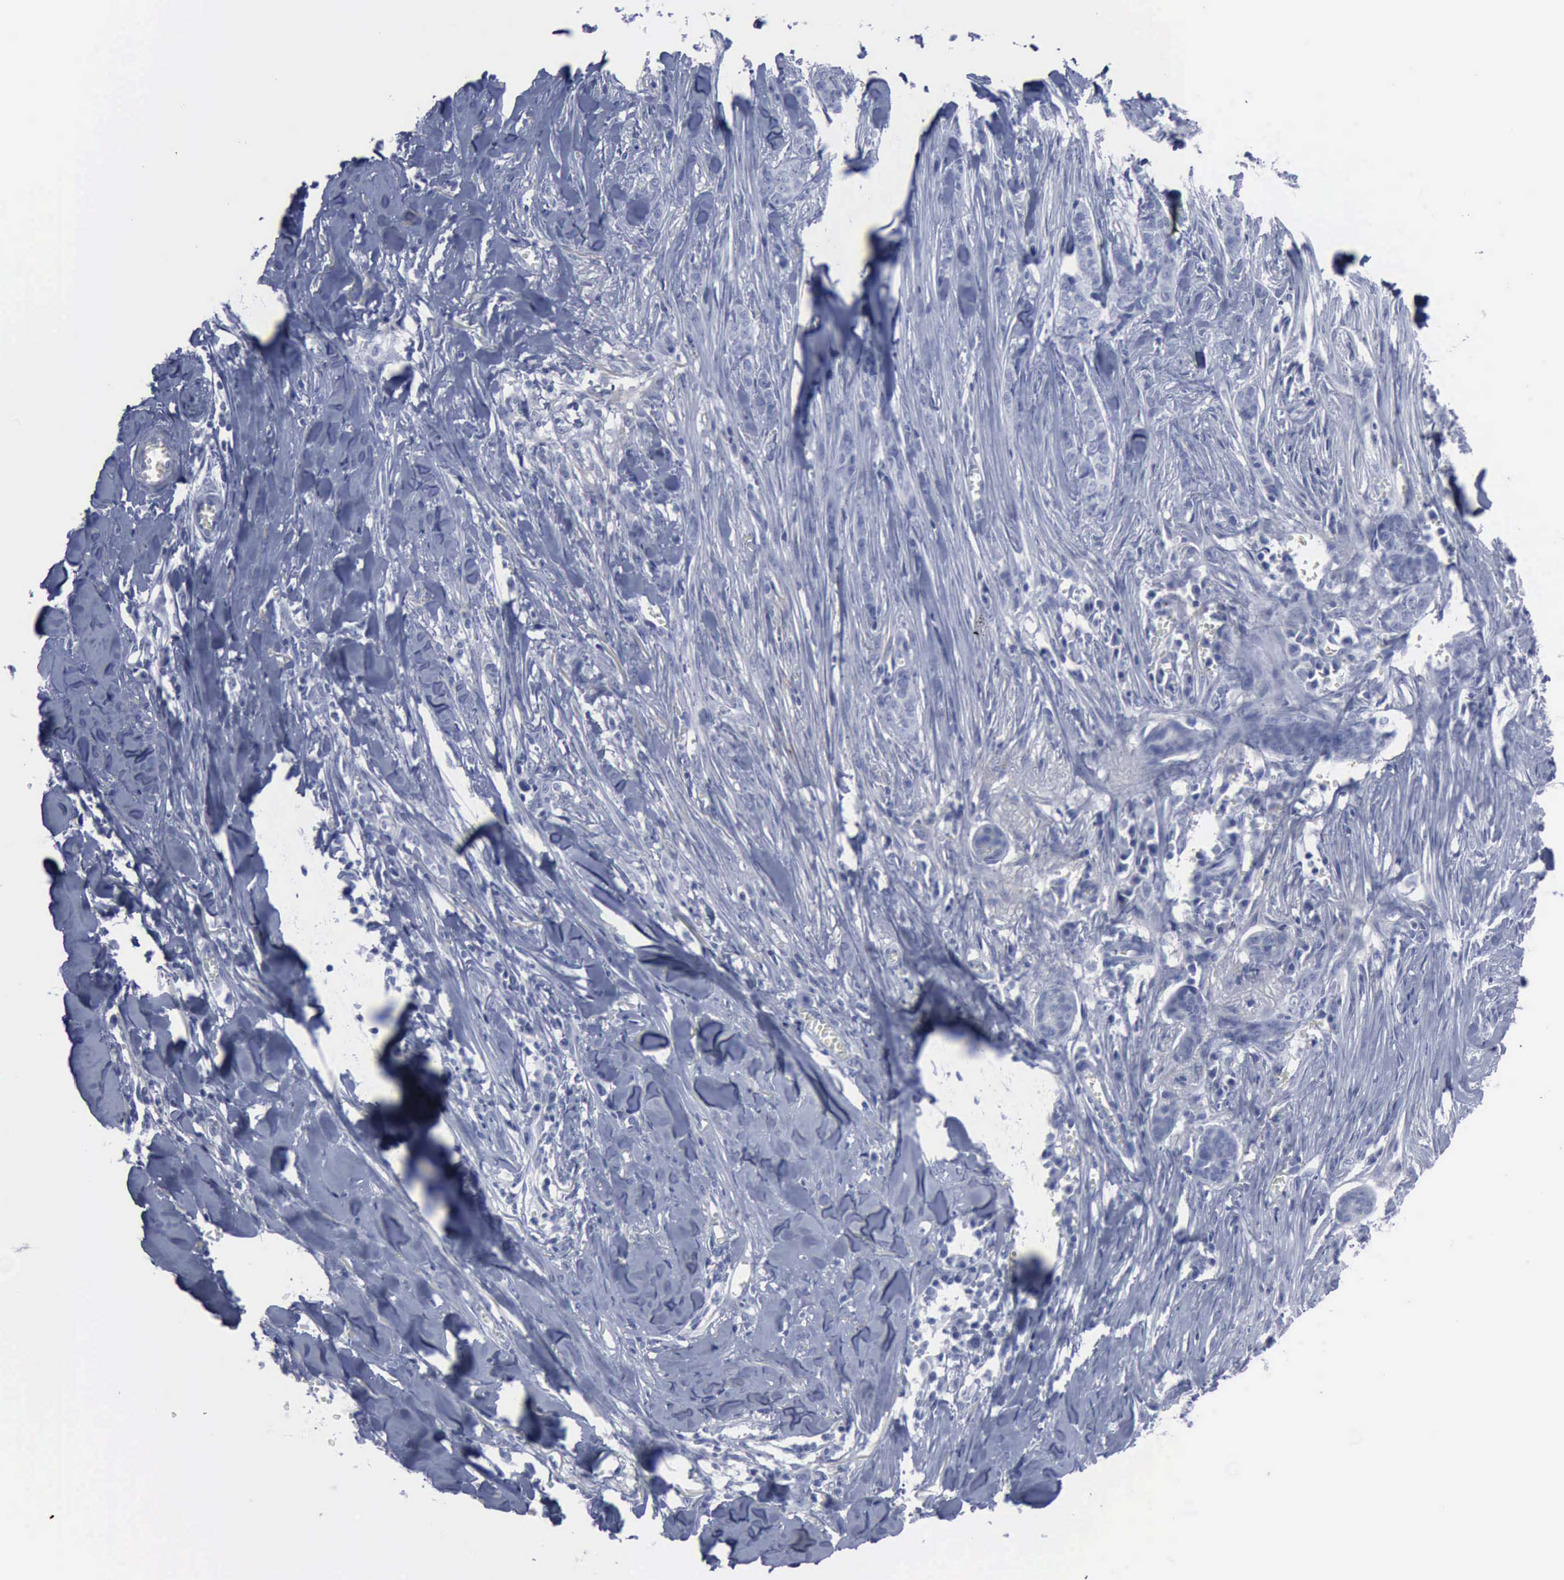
{"staining": {"intensity": "negative", "quantity": "none", "location": "none"}, "tissue": "skin cancer", "cell_type": "Tumor cells", "image_type": "cancer", "snomed": [{"axis": "morphology", "description": "Normal tissue, NOS"}, {"axis": "morphology", "description": "Basal cell carcinoma"}, {"axis": "topography", "description": "Skin"}], "caption": "Human skin cancer (basal cell carcinoma) stained for a protein using immunohistochemistry (IHC) exhibits no expression in tumor cells.", "gene": "VCAM1", "patient": {"sex": "female", "age": 65}}